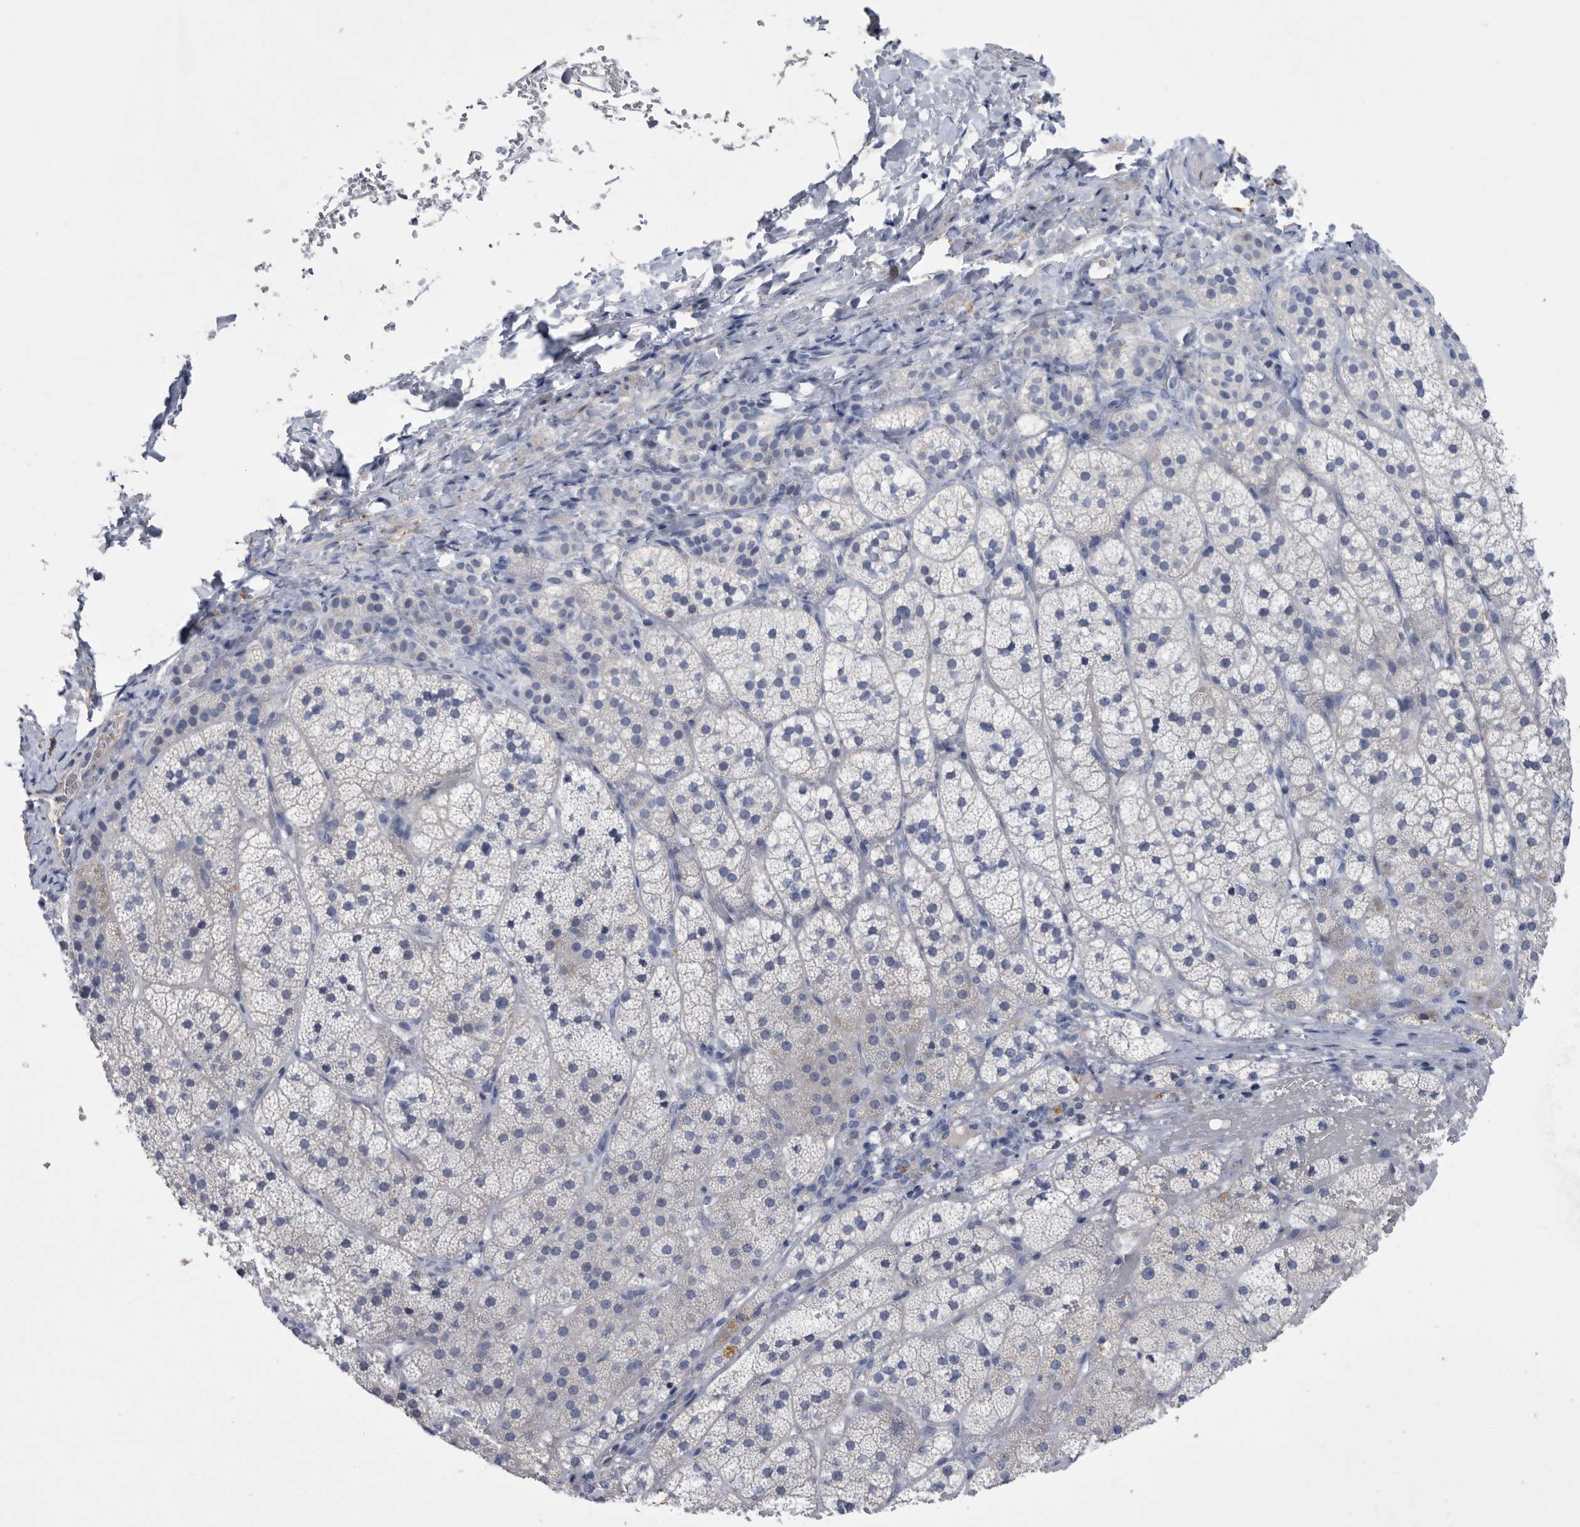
{"staining": {"intensity": "negative", "quantity": "none", "location": "none"}, "tissue": "adrenal gland", "cell_type": "Glandular cells", "image_type": "normal", "snomed": [{"axis": "morphology", "description": "Normal tissue, NOS"}, {"axis": "topography", "description": "Adrenal gland"}], "caption": "Glandular cells are negative for protein expression in benign human adrenal gland.", "gene": "BTBD6", "patient": {"sex": "female", "age": 44}}